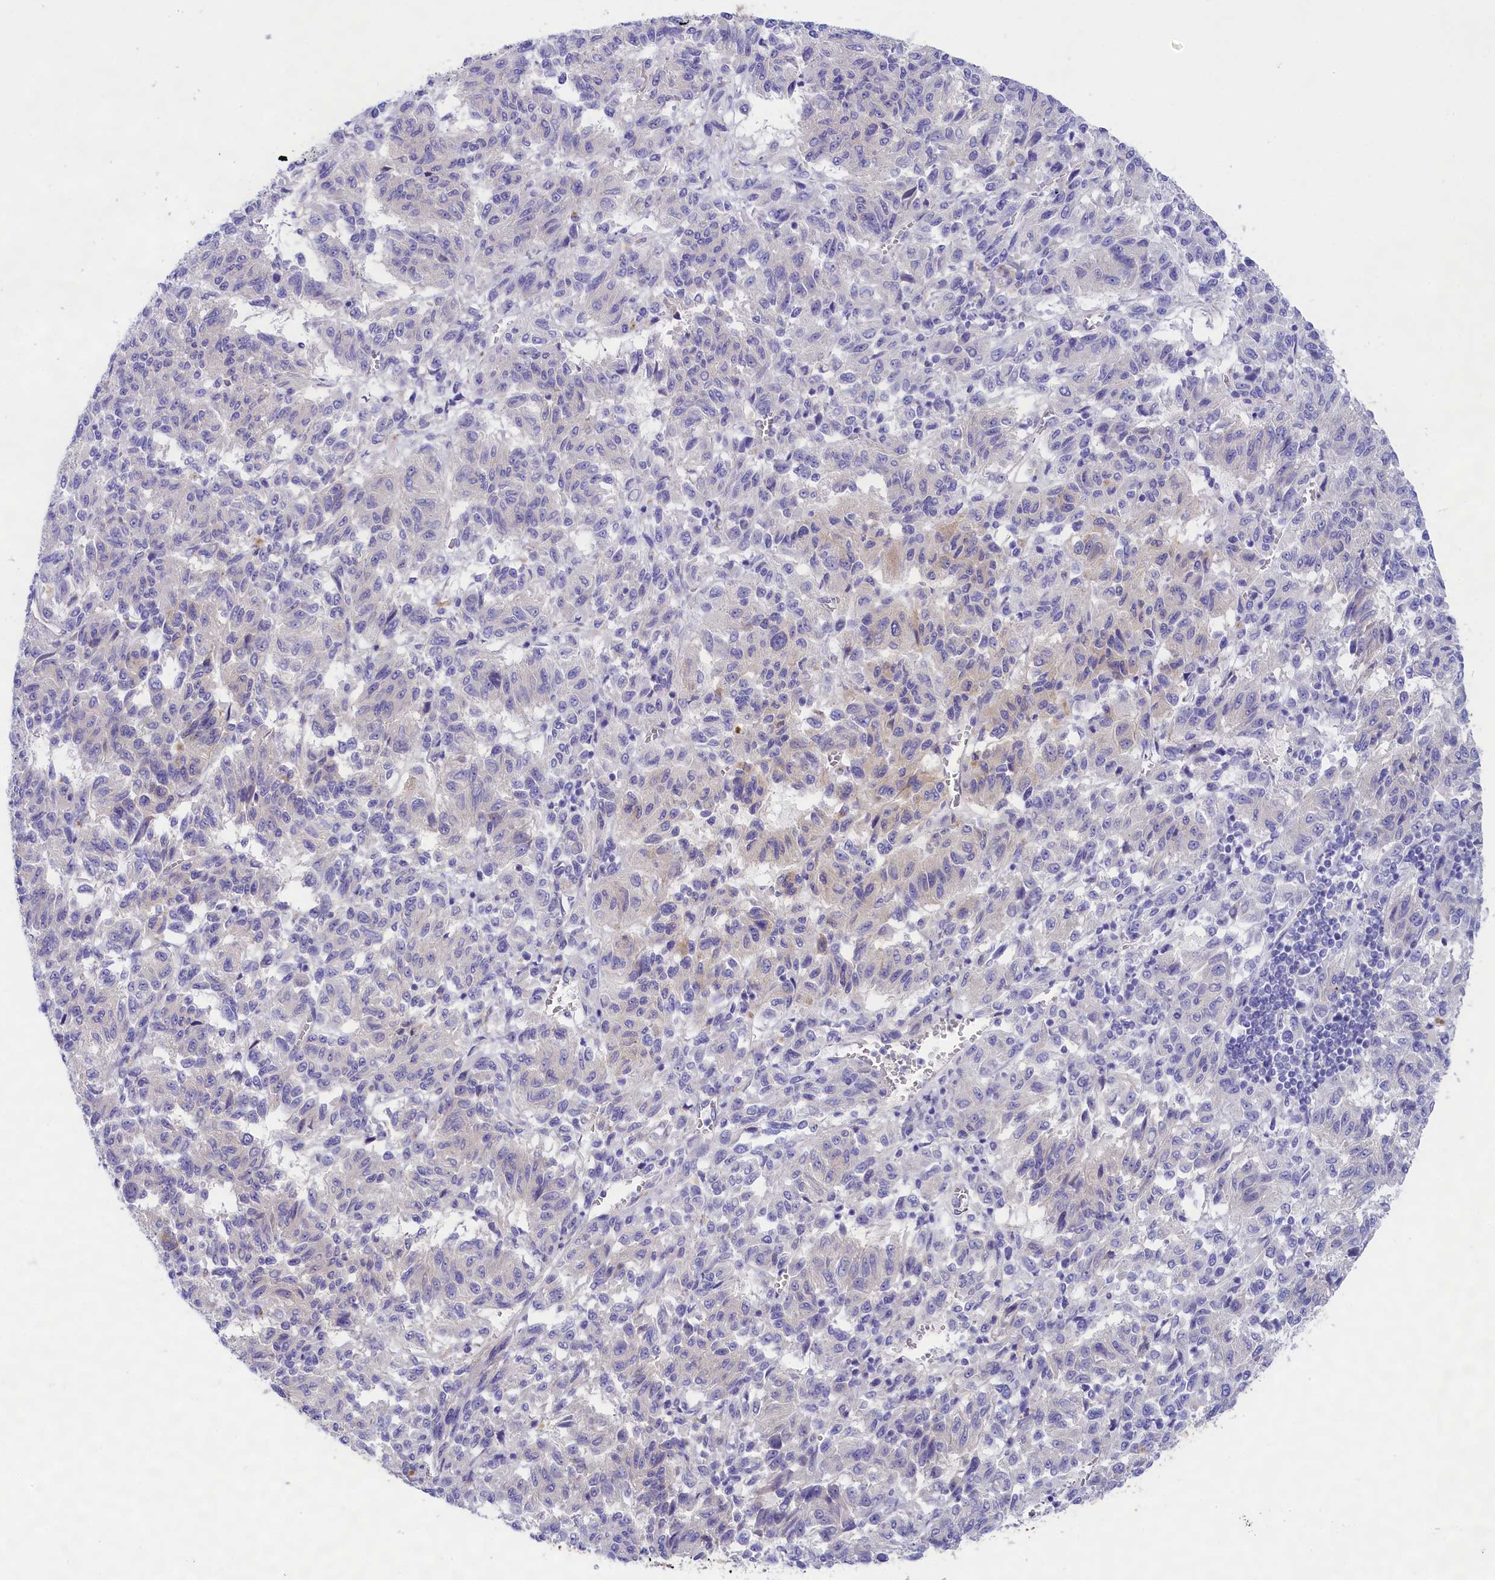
{"staining": {"intensity": "negative", "quantity": "none", "location": "none"}, "tissue": "melanoma", "cell_type": "Tumor cells", "image_type": "cancer", "snomed": [{"axis": "morphology", "description": "Malignant melanoma, Metastatic site"}, {"axis": "topography", "description": "Lung"}], "caption": "Immunohistochemistry of malignant melanoma (metastatic site) shows no expression in tumor cells. (DAB IHC with hematoxylin counter stain).", "gene": "PPP1R13L", "patient": {"sex": "male", "age": 64}}